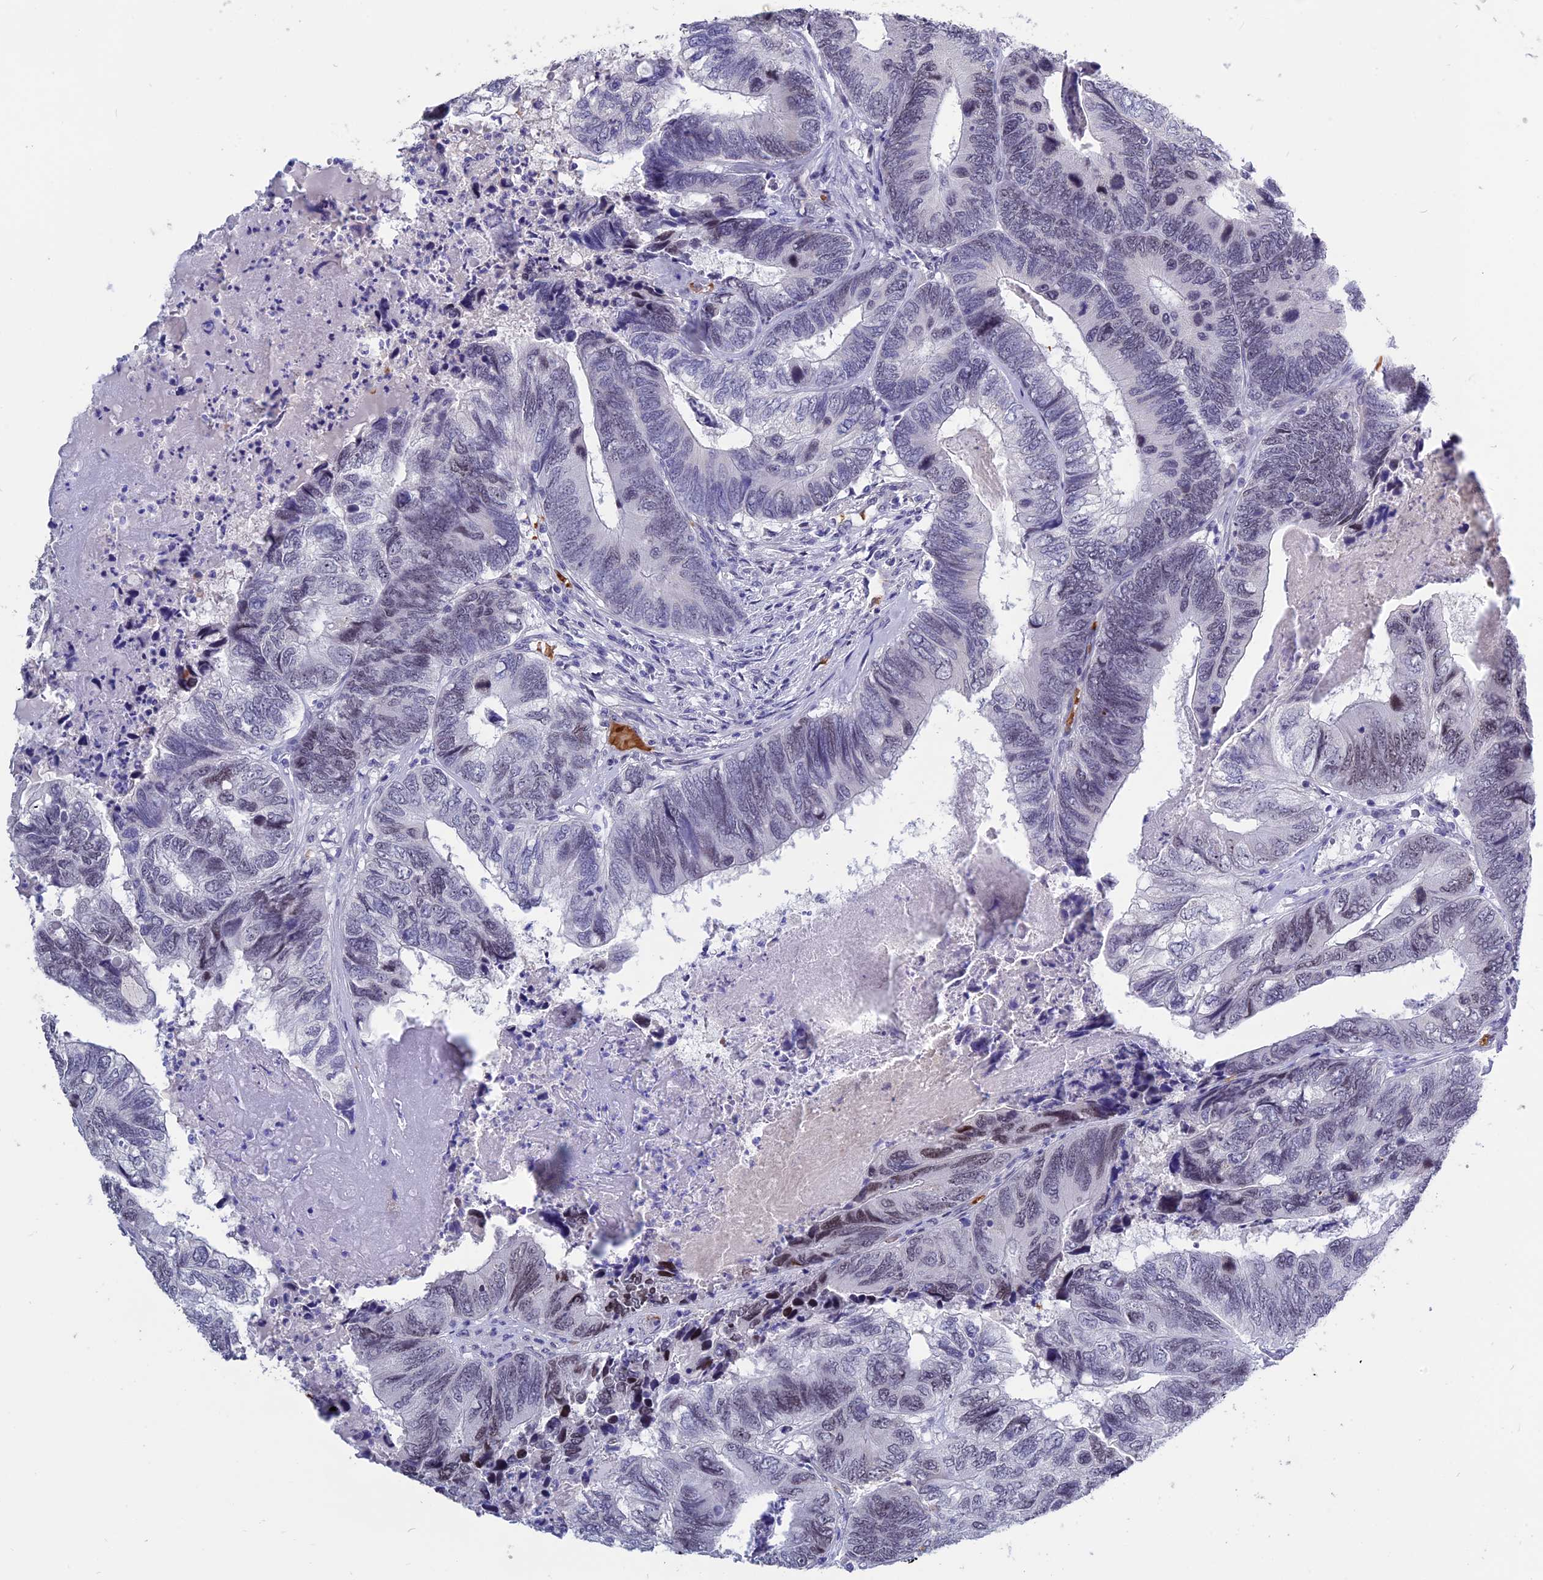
{"staining": {"intensity": "negative", "quantity": "none", "location": "none"}, "tissue": "colorectal cancer", "cell_type": "Tumor cells", "image_type": "cancer", "snomed": [{"axis": "morphology", "description": "Adenocarcinoma, NOS"}, {"axis": "topography", "description": "Colon"}], "caption": "Tumor cells are negative for brown protein staining in adenocarcinoma (colorectal). (DAB immunohistochemistry (IHC) visualized using brightfield microscopy, high magnification).", "gene": "KNOP1", "patient": {"sex": "female", "age": 67}}